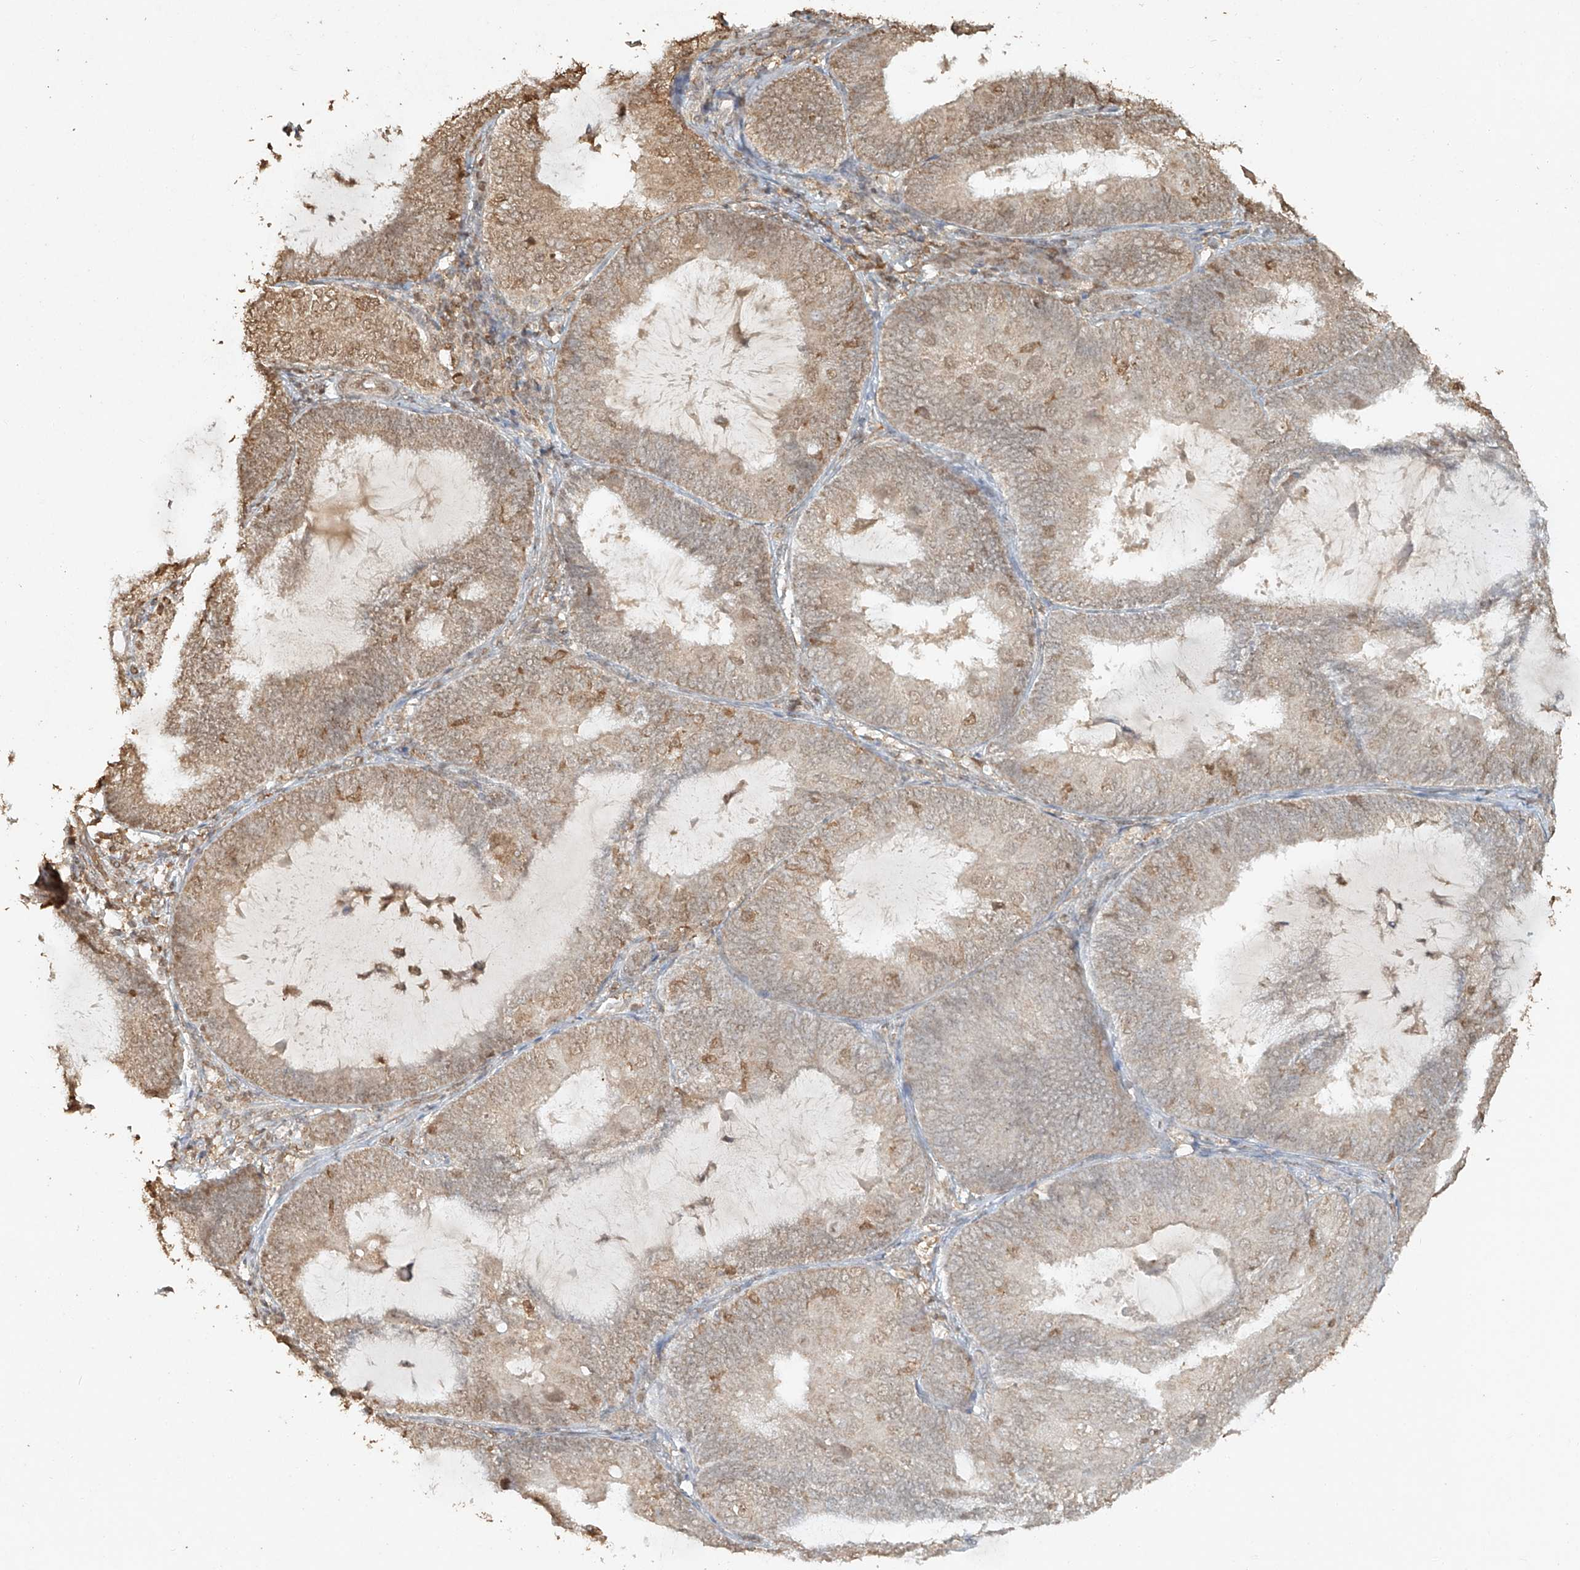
{"staining": {"intensity": "weak", "quantity": ">75%", "location": "cytoplasmic/membranous,nuclear"}, "tissue": "endometrial cancer", "cell_type": "Tumor cells", "image_type": "cancer", "snomed": [{"axis": "morphology", "description": "Adenocarcinoma, NOS"}, {"axis": "topography", "description": "Endometrium"}], "caption": "IHC of adenocarcinoma (endometrial) demonstrates low levels of weak cytoplasmic/membranous and nuclear staining in approximately >75% of tumor cells. The protein of interest is shown in brown color, while the nuclei are stained blue.", "gene": "TIGAR", "patient": {"sex": "female", "age": 81}}